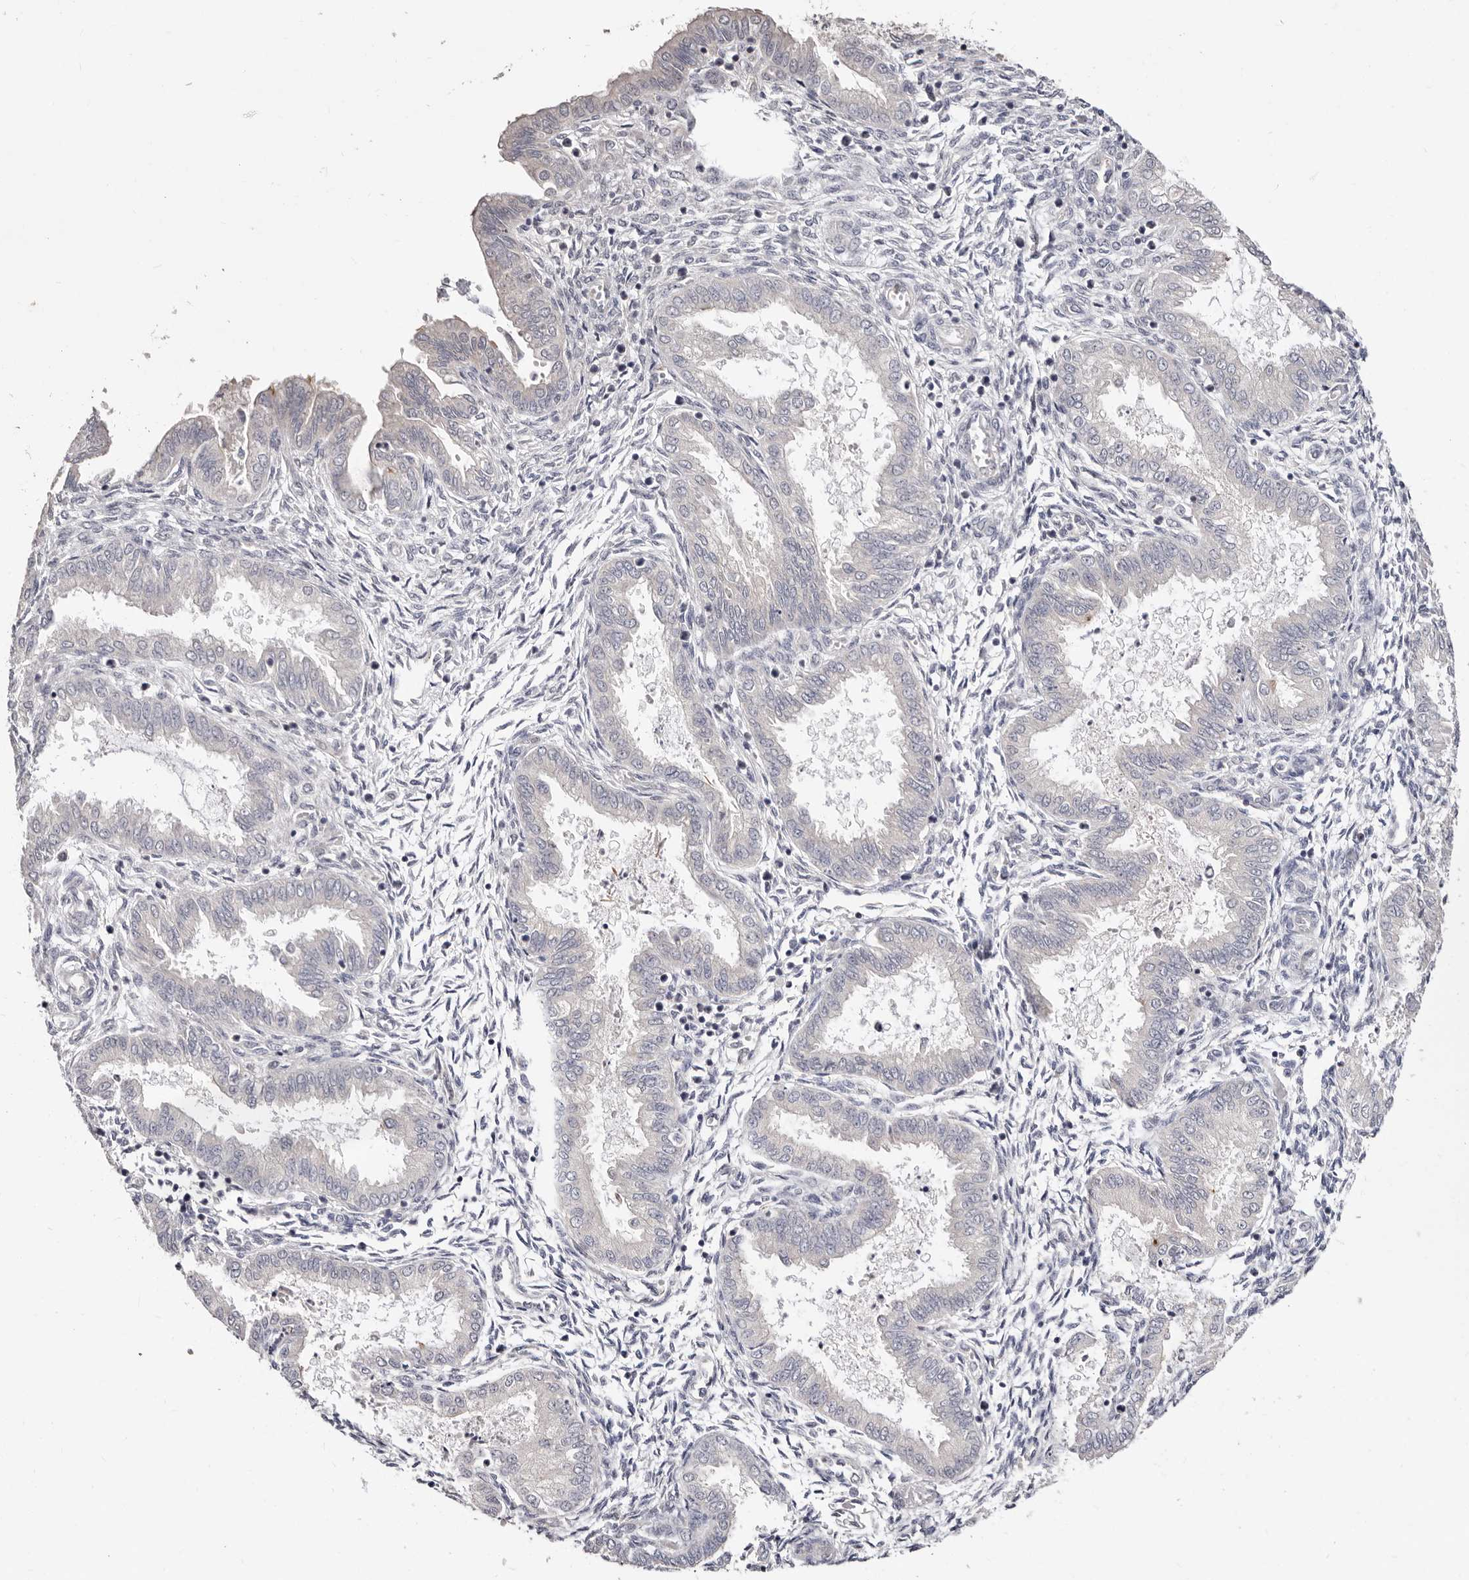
{"staining": {"intensity": "negative", "quantity": "none", "location": "none"}, "tissue": "endometrium", "cell_type": "Cells in endometrial stroma", "image_type": "normal", "snomed": [{"axis": "morphology", "description": "Normal tissue, NOS"}, {"axis": "topography", "description": "Endometrium"}], "caption": "This is an IHC histopathology image of normal human endometrium. There is no expression in cells in endometrial stroma.", "gene": "KLHL4", "patient": {"sex": "female", "age": 33}}